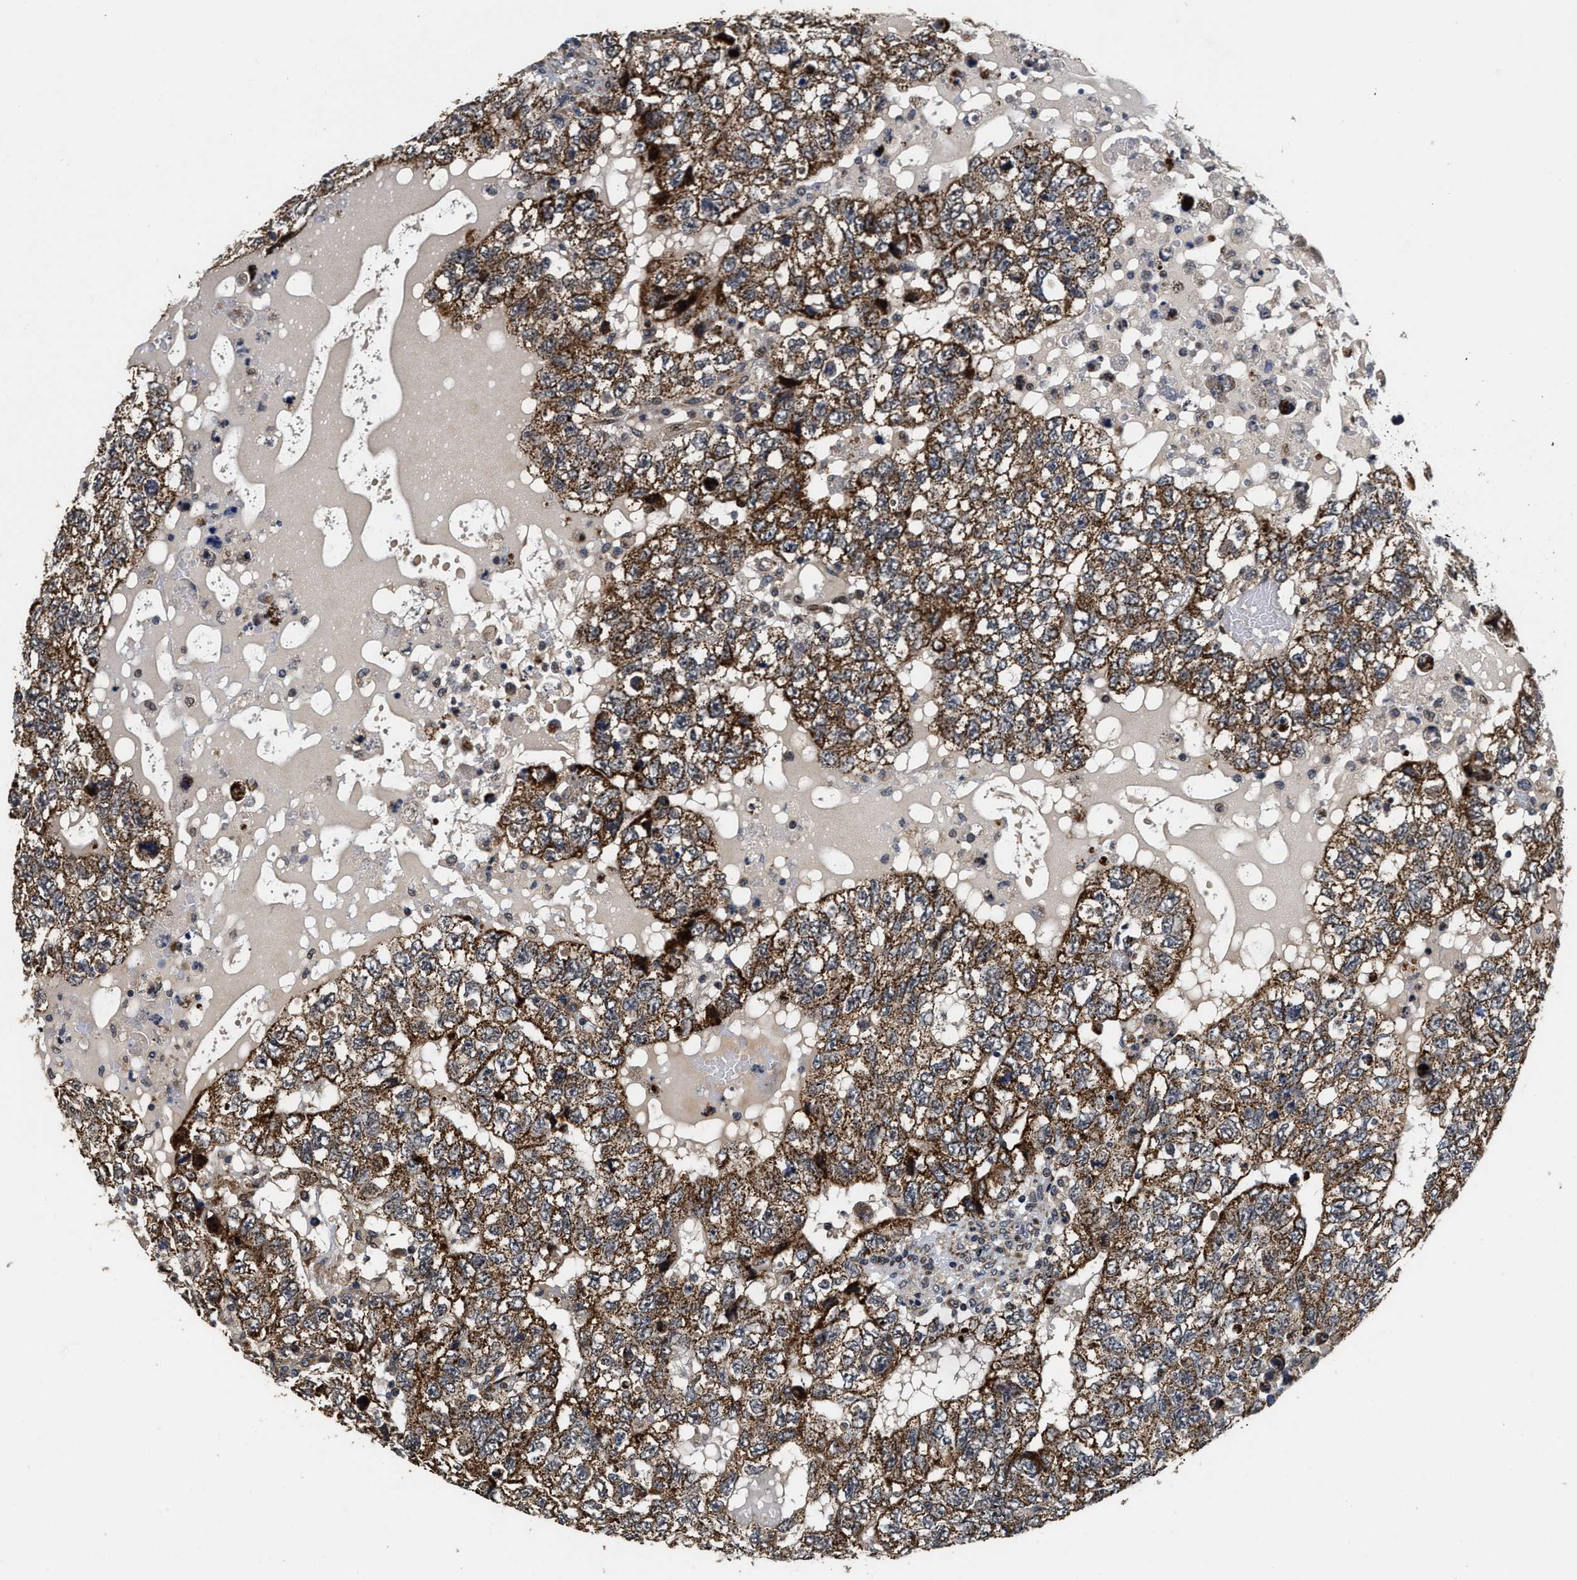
{"staining": {"intensity": "moderate", "quantity": ">75%", "location": "cytoplasmic/membranous"}, "tissue": "testis cancer", "cell_type": "Tumor cells", "image_type": "cancer", "snomed": [{"axis": "morphology", "description": "Carcinoma, Embryonal, NOS"}, {"axis": "topography", "description": "Testis"}], "caption": "Brown immunohistochemical staining in human testis cancer (embryonal carcinoma) displays moderate cytoplasmic/membranous expression in about >75% of tumor cells.", "gene": "SCYL2", "patient": {"sex": "male", "age": 36}}